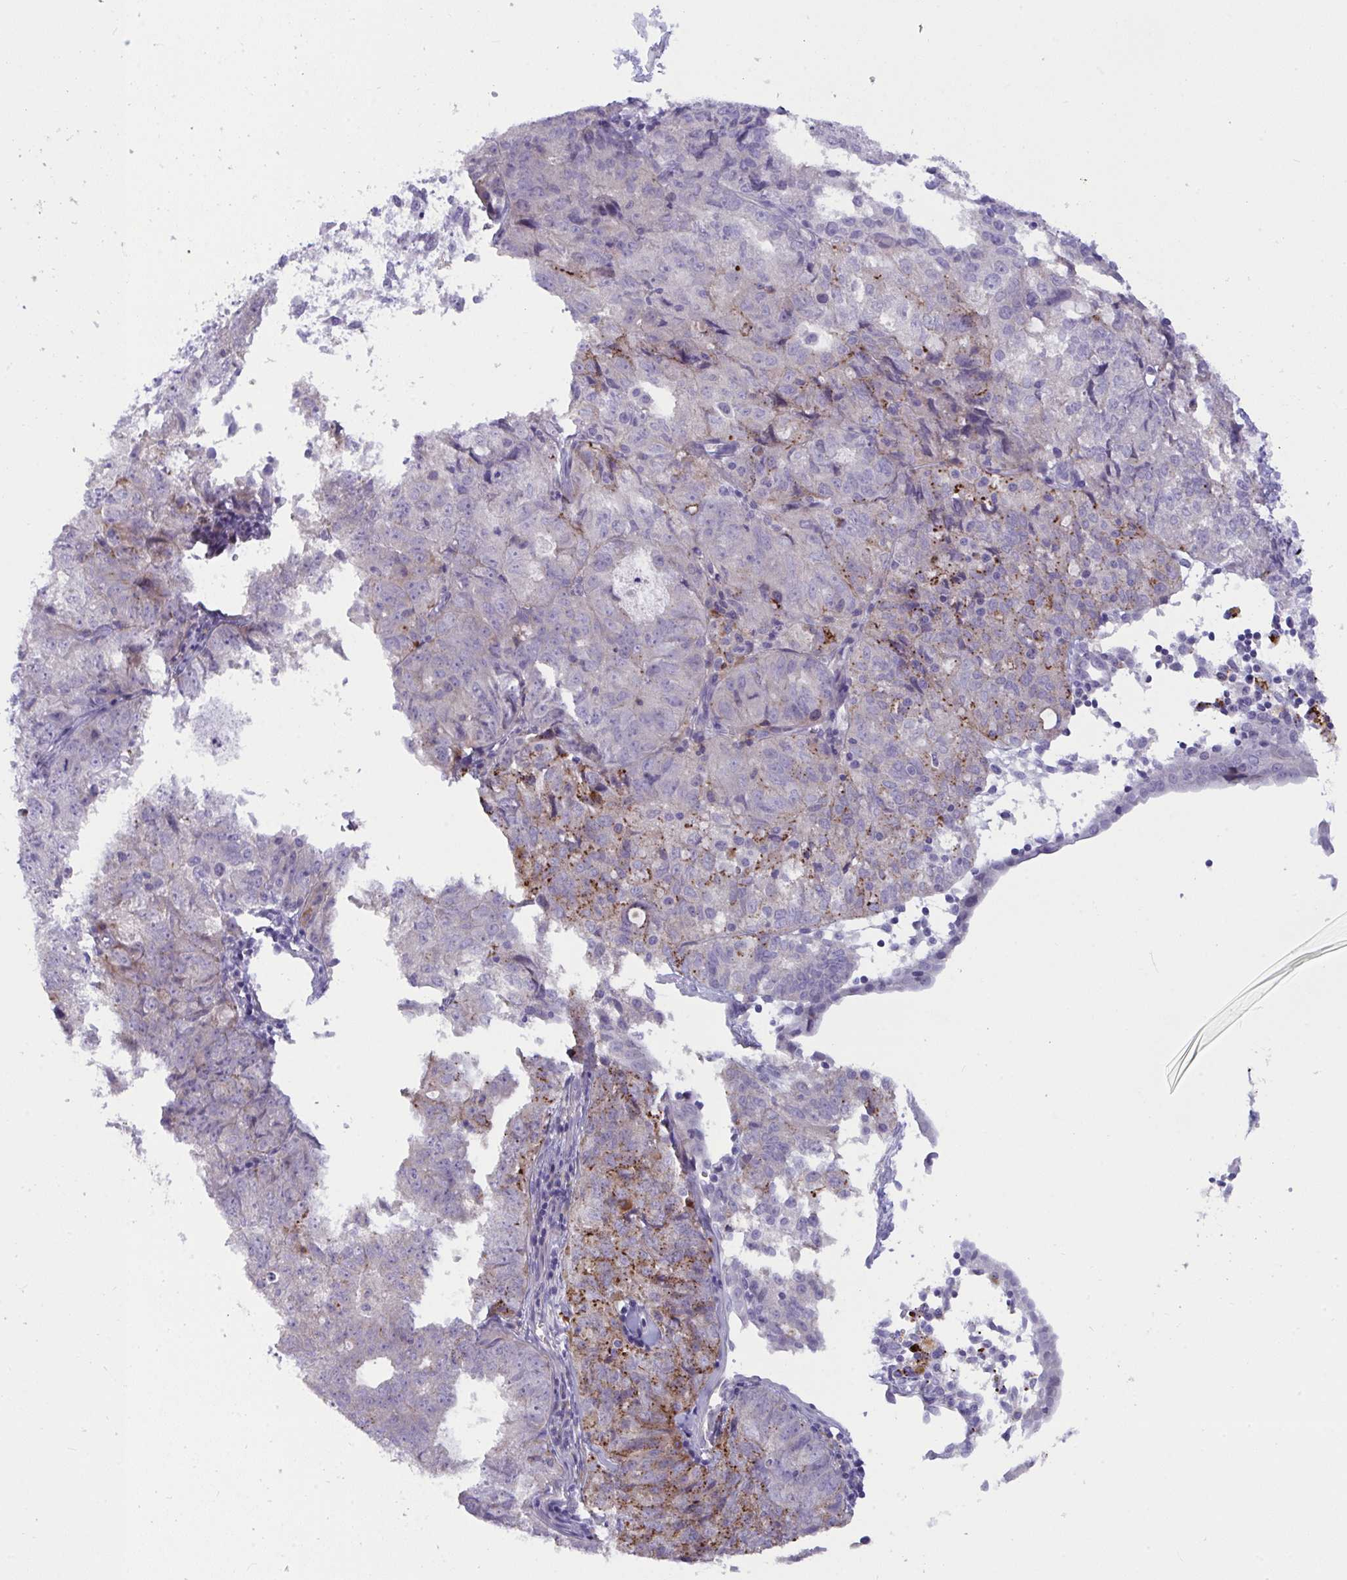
{"staining": {"intensity": "moderate", "quantity": "<25%", "location": "cytoplasmic/membranous"}, "tissue": "endometrial cancer", "cell_type": "Tumor cells", "image_type": "cancer", "snomed": [{"axis": "morphology", "description": "Adenocarcinoma, NOS"}, {"axis": "topography", "description": "Endometrium"}], "caption": "DAB immunohistochemical staining of endometrial cancer demonstrates moderate cytoplasmic/membranous protein expression in about <25% of tumor cells.", "gene": "DTX3", "patient": {"sex": "female", "age": 61}}